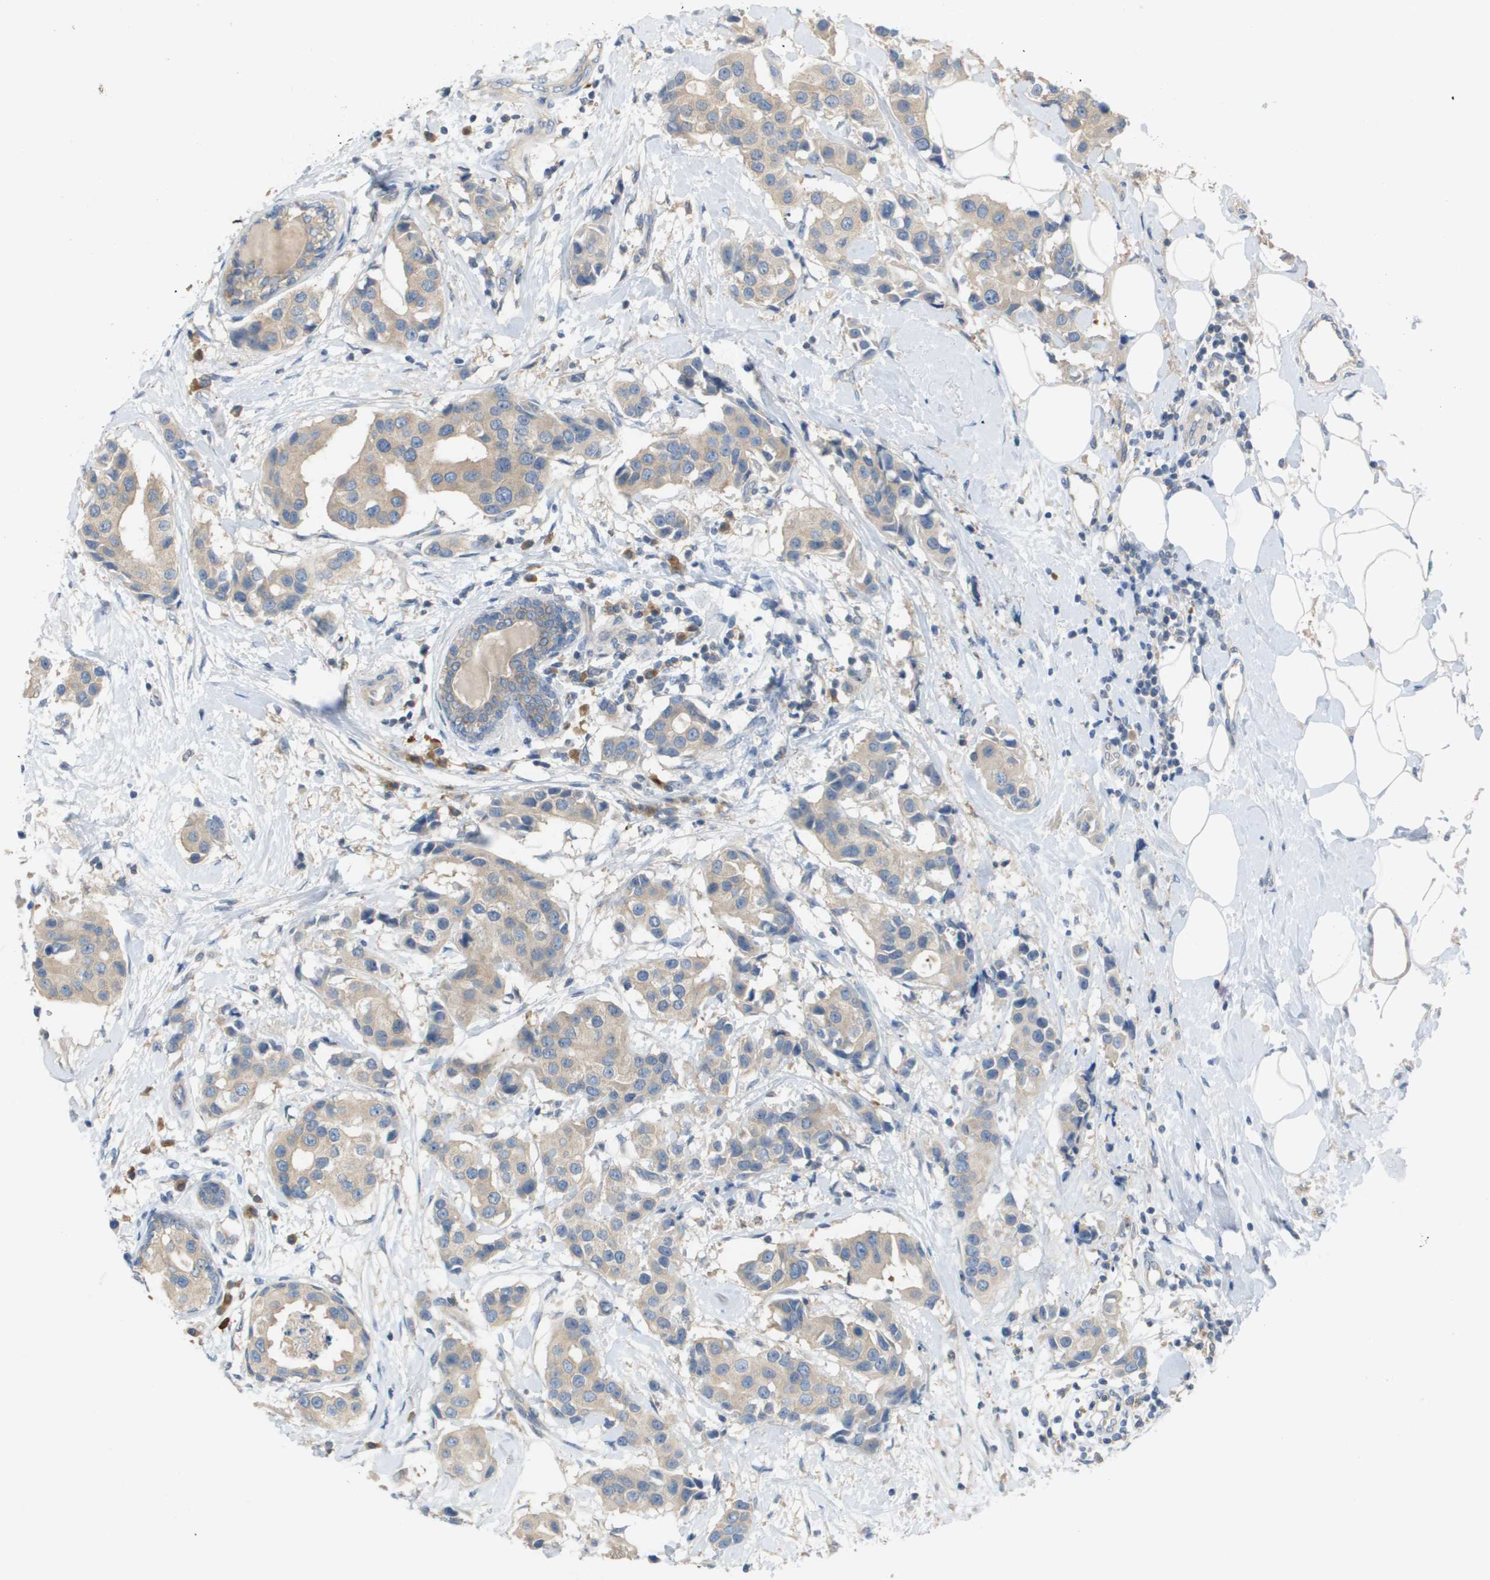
{"staining": {"intensity": "weak", "quantity": ">75%", "location": "cytoplasmic/membranous"}, "tissue": "breast cancer", "cell_type": "Tumor cells", "image_type": "cancer", "snomed": [{"axis": "morphology", "description": "Normal tissue, NOS"}, {"axis": "morphology", "description": "Duct carcinoma"}, {"axis": "topography", "description": "Breast"}], "caption": "IHC staining of breast invasive ductal carcinoma, which displays low levels of weak cytoplasmic/membranous staining in approximately >75% of tumor cells indicating weak cytoplasmic/membranous protein staining. The staining was performed using DAB (brown) for protein detection and nuclei were counterstained in hematoxylin (blue).", "gene": "UBA5", "patient": {"sex": "female", "age": 39}}